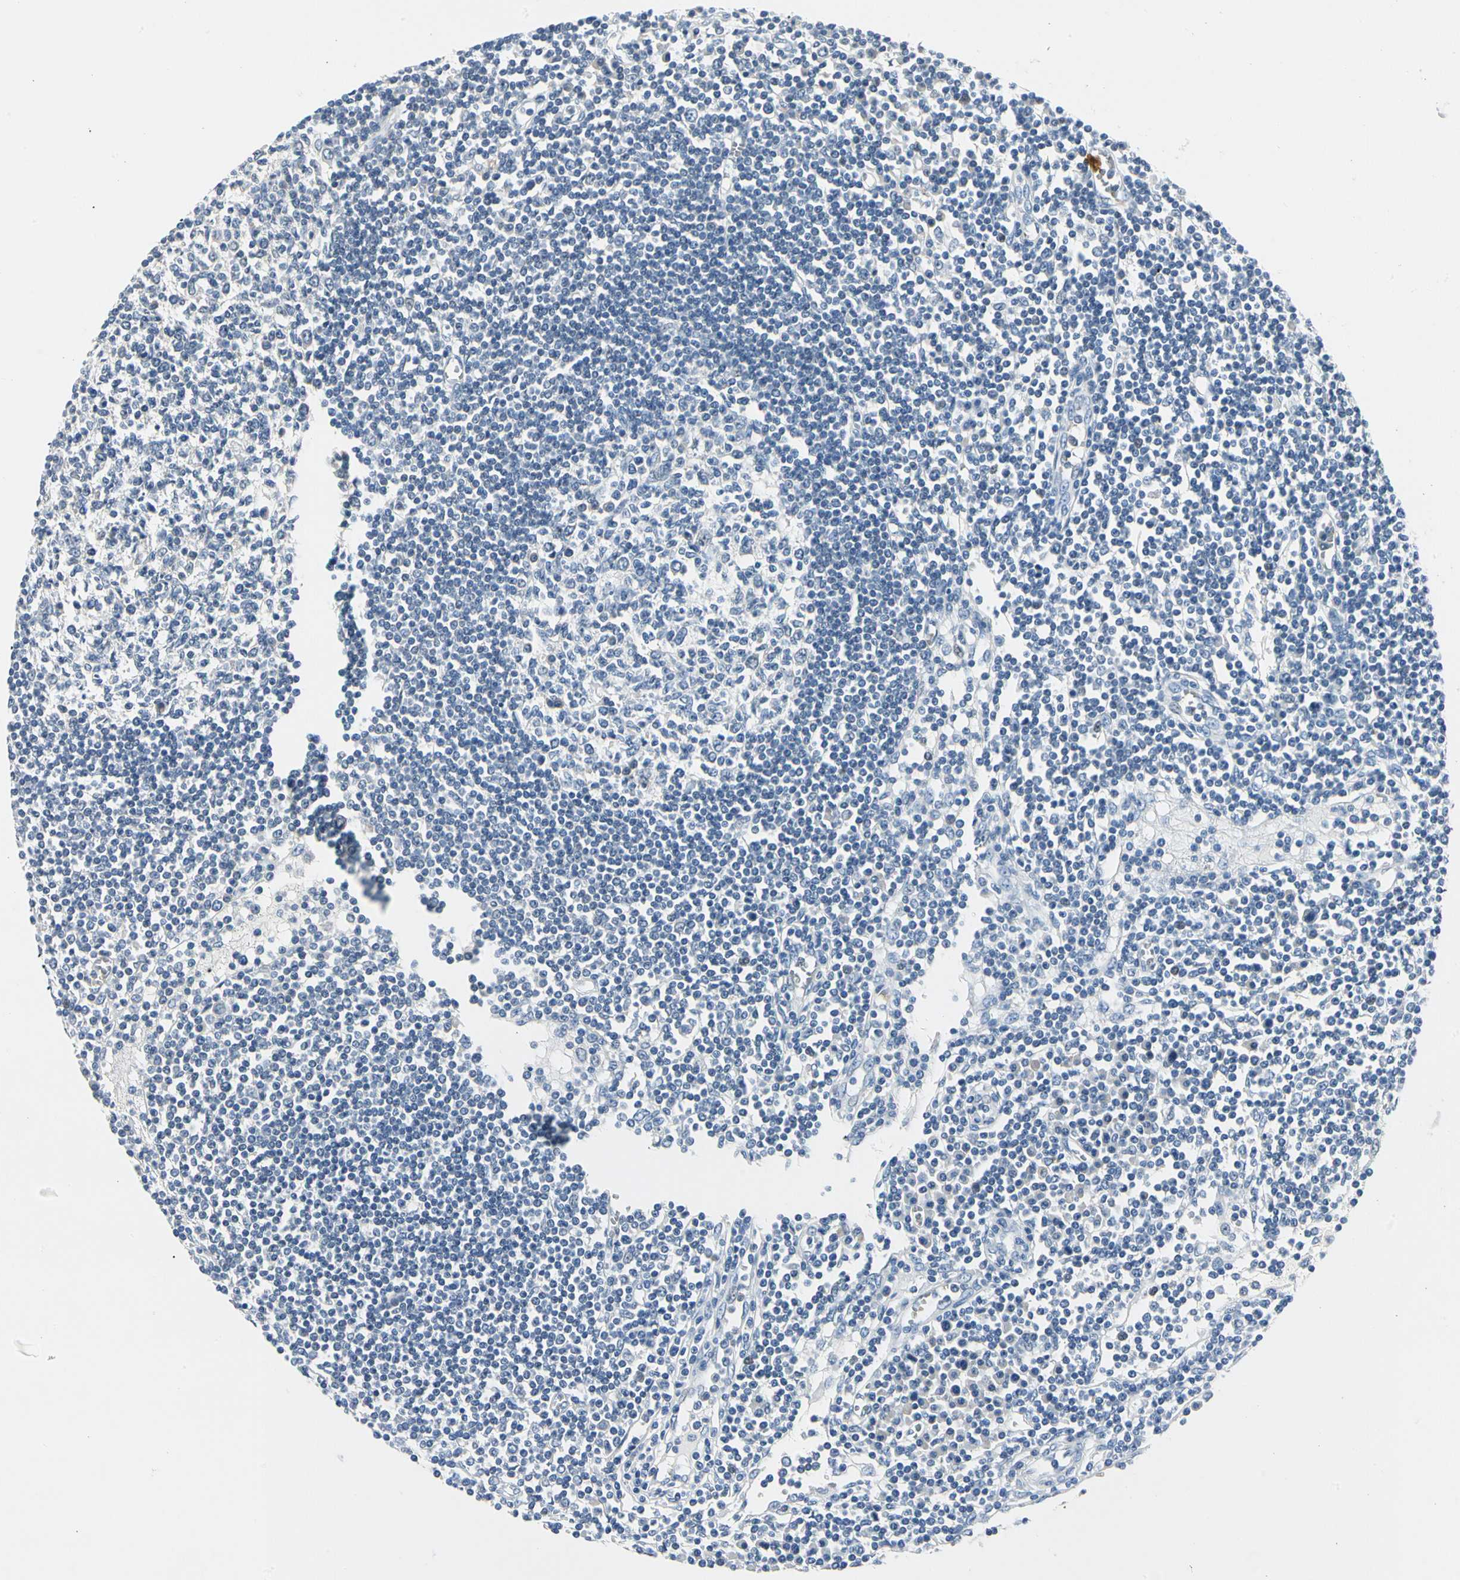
{"staining": {"intensity": "negative", "quantity": "none", "location": "none"}, "tissue": "lymph node", "cell_type": "Germinal center cells", "image_type": "normal", "snomed": [{"axis": "morphology", "description": "Normal tissue, NOS"}, {"axis": "topography", "description": "Lymph node"}], "caption": "DAB immunohistochemical staining of benign lymph node exhibits no significant positivity in germinal center cells. The staining was performed using DAB to visualize the protein expression in brown, while the nuclei were stained in blue with hematoxylin (Magnification: 20x).", "gene": "CA1", "patient": {"sex": "female", "age": 62}}